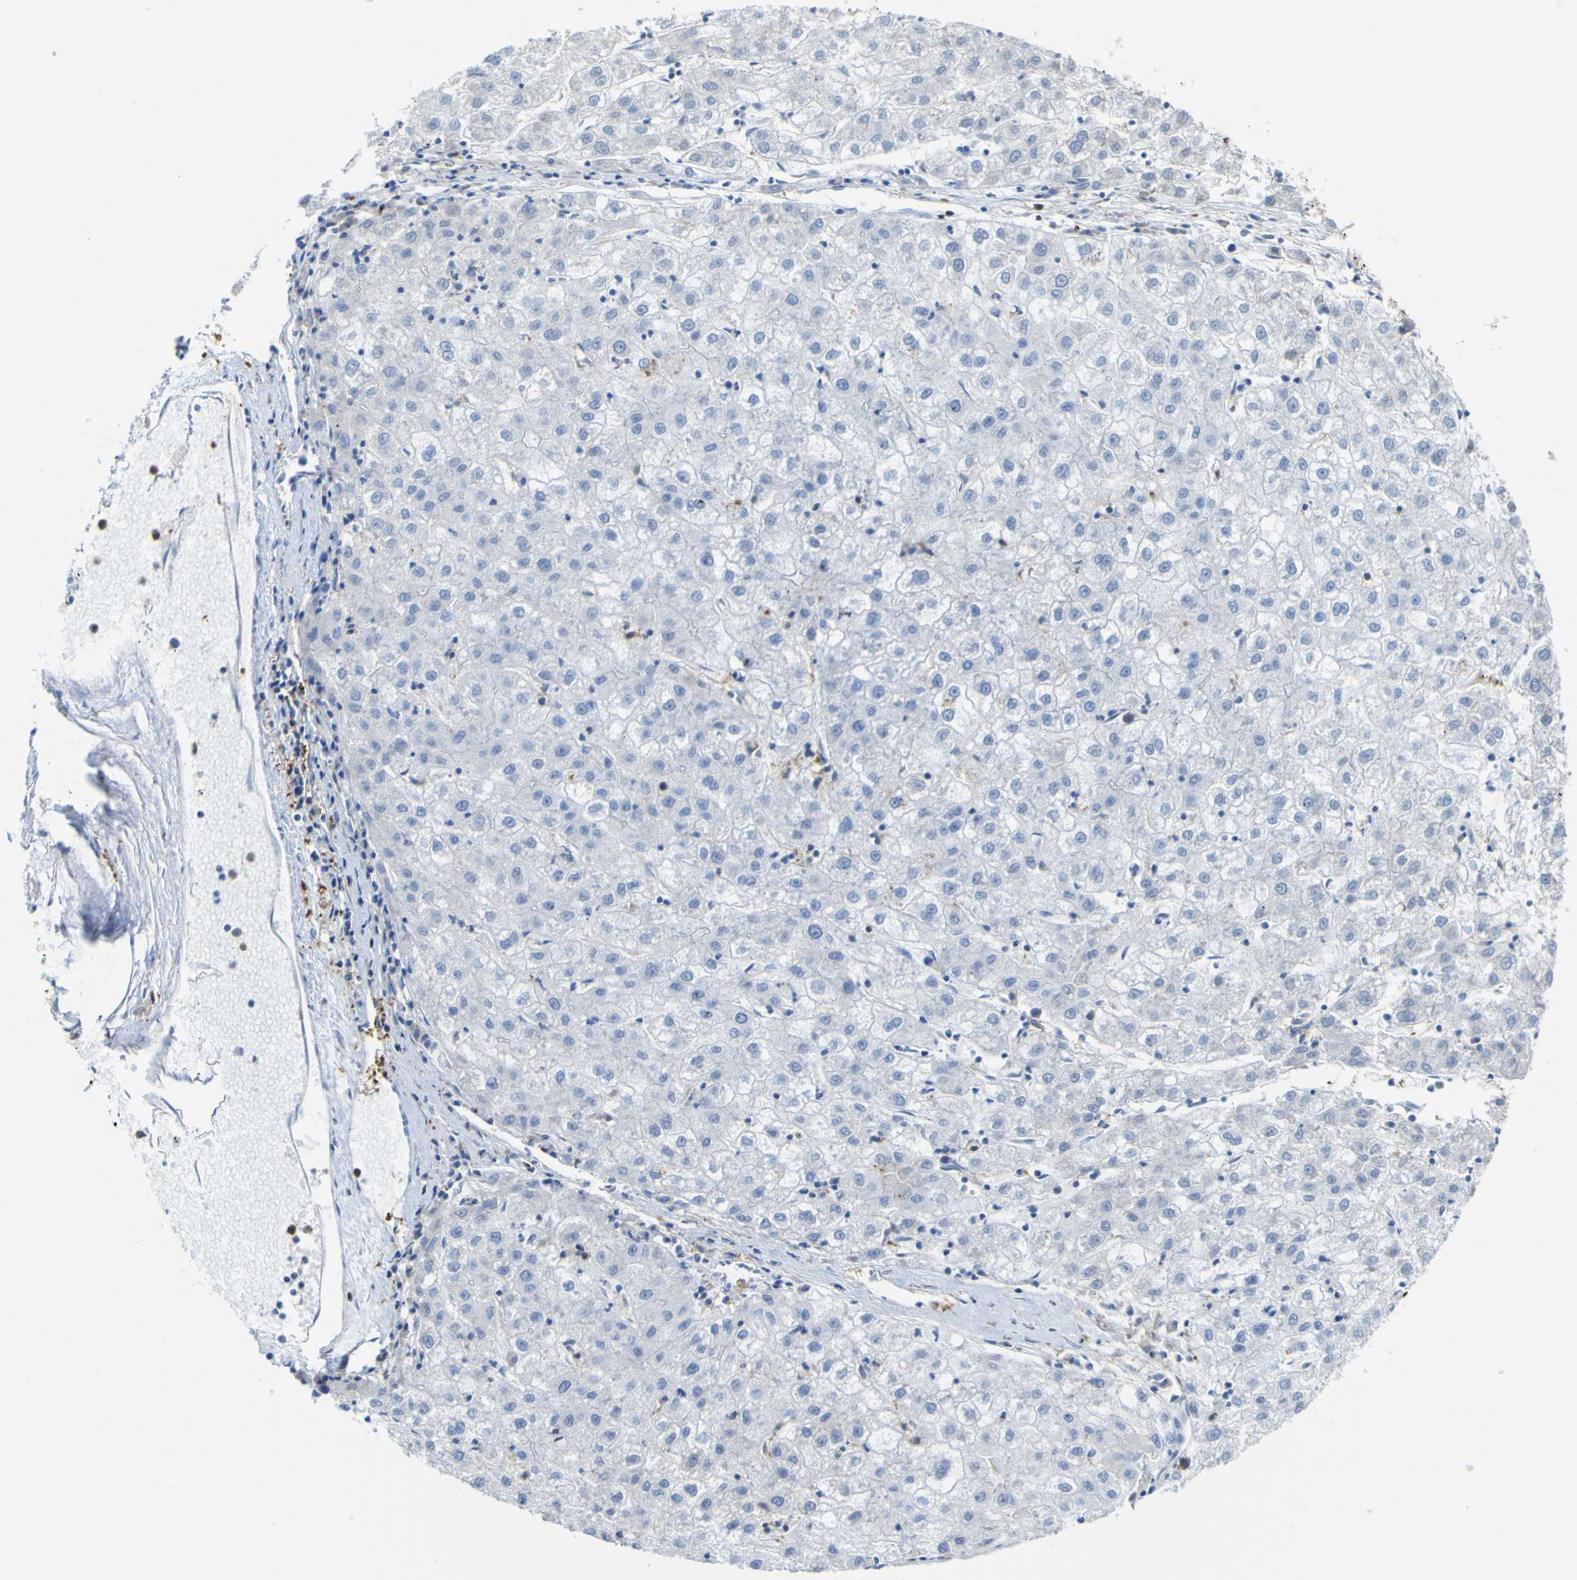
{"staining": {"intensity": "negative", "quantity": "none", "location": "none"}, "tissue": "liver cancer", "cell_type": "Tumor cells", "image_type": "cancer", "snomed": [{"axis": "morphology", "description": "Carcinoma, Hepatocellular, NOS"}, {"axis": "topography", "description": "Liver"}], "caption": "High power microscopy image of an IHC image of liver cancer, revealing no significant positivity in tumor cells.", "gene": "ABHD3", "patient": {"sex": "male", "age": 72}}